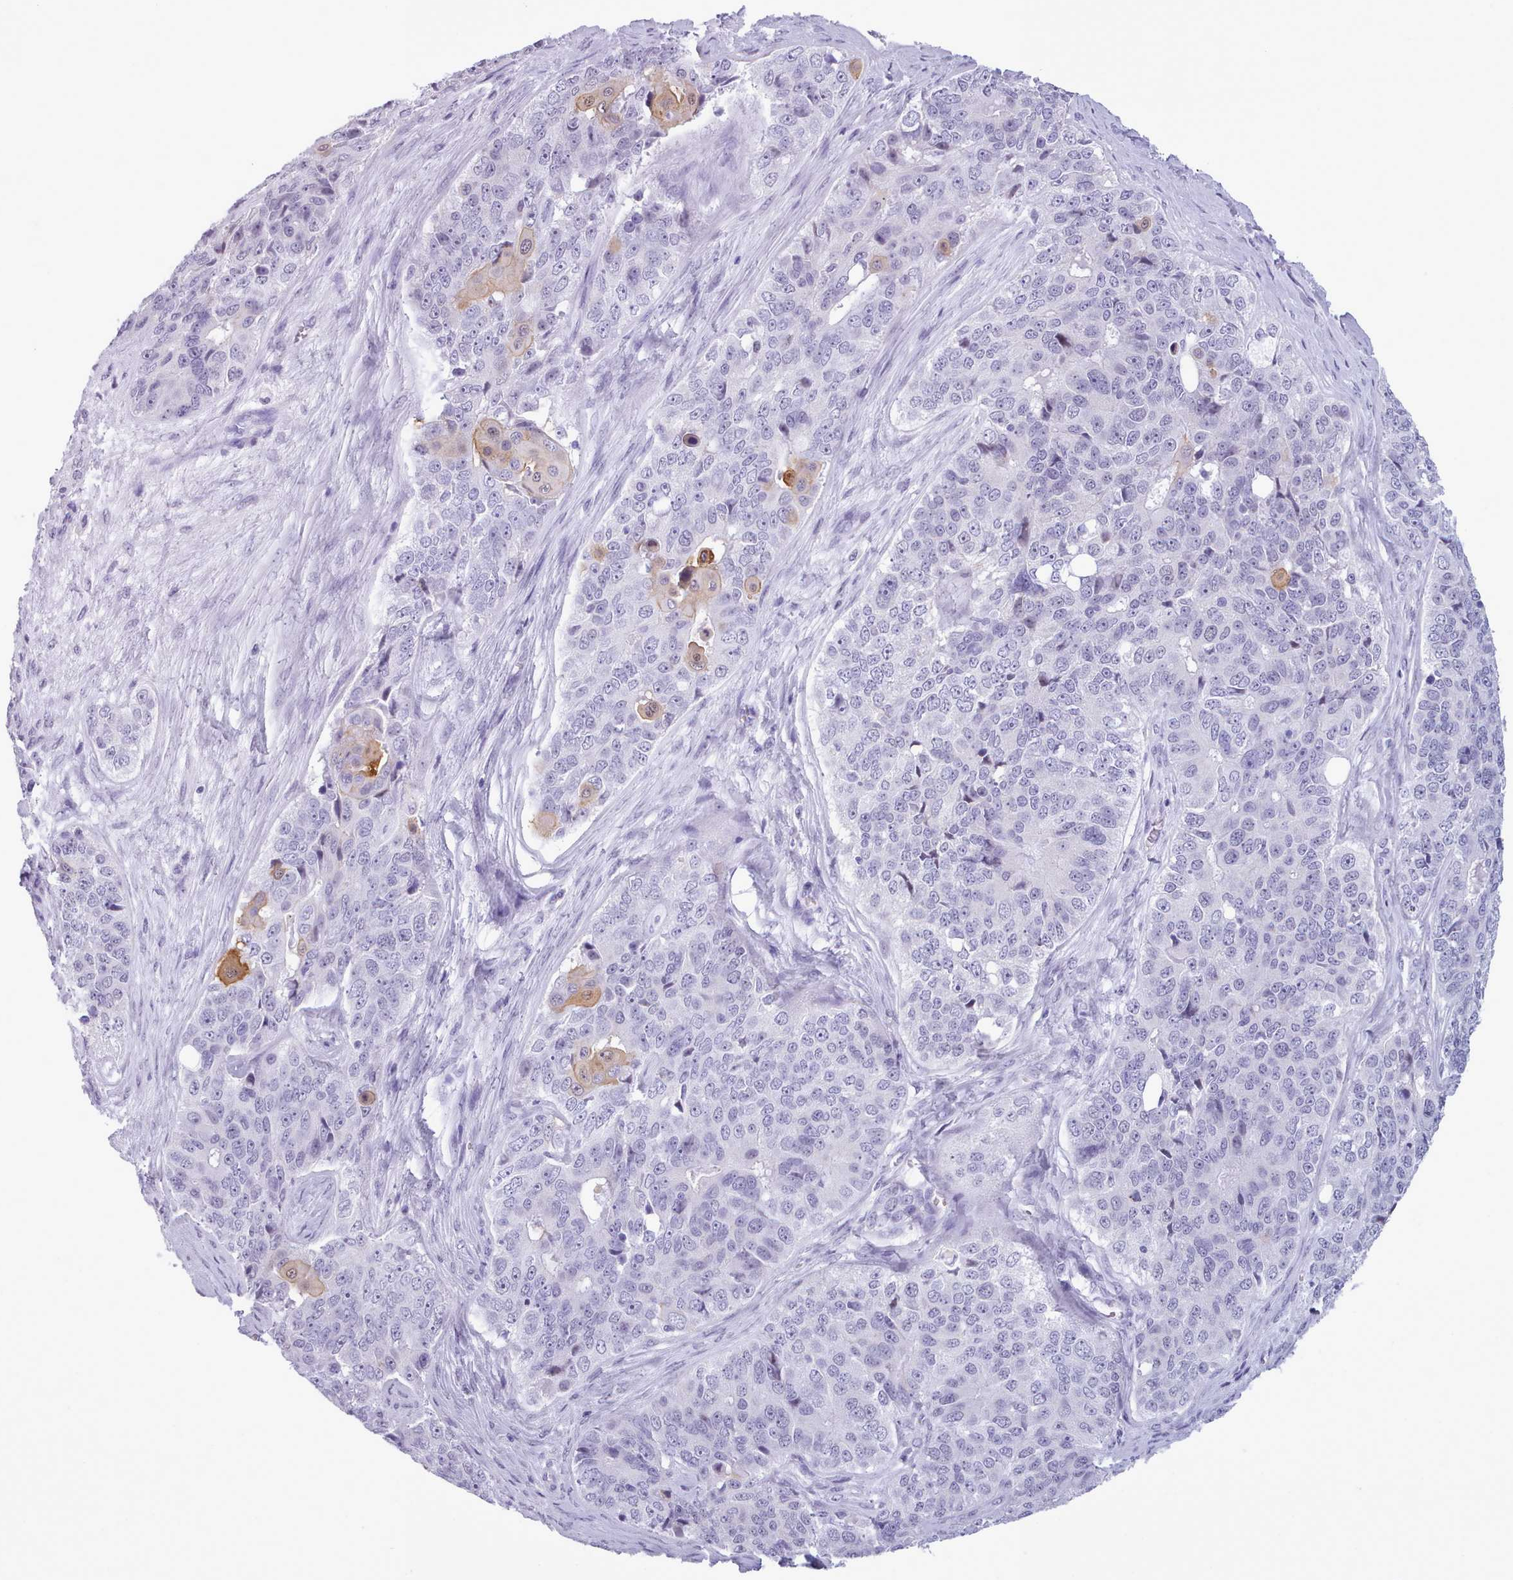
{"staining": {"intensity": "weak", "quantity": "<25%", "location": "cytoplasmic/membranous"}, "tissue": "ovarian cancer", "cell_type": "Tumor cells", "image_type": "cancer", "snomed": [{"axis": "morphology", "description": "Carcinoma, endometroid"}, {"axis": "topography", "description": "Ovary"}], "caption": "DAB (3,3'-diaminobenzidine) immunohistochemical staining of ovarian endometroid carcinoma demonstrates no significant expression in tumor cells.", "gene": "FBXO48", "patient": {"sex": "female", "age": 51}}